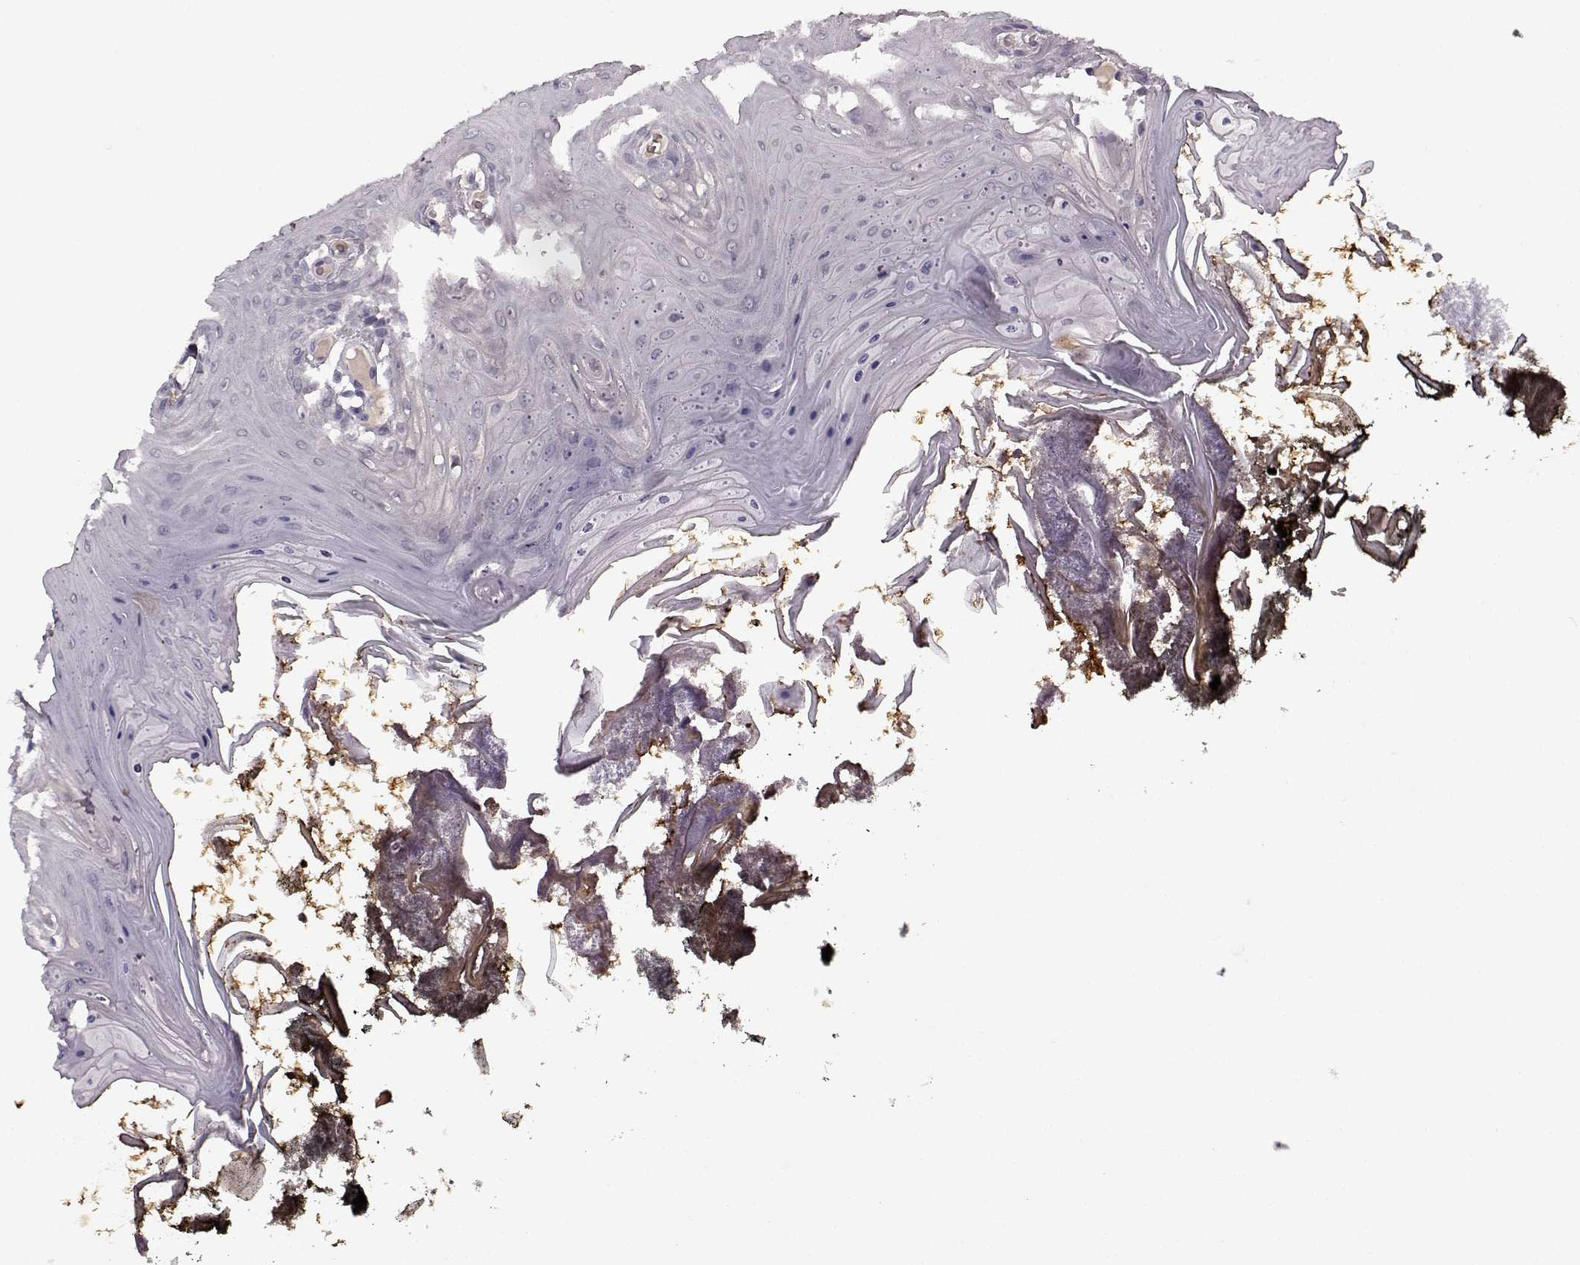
{"staining": {"intensity": "negative", "quantity": "none", "location": "none"}, "tissue": "oral mucosa", "cell_type": "Squamous epithelial cells", "image_type": "normal", "snomed": [{"axis": "morphology", "description": "Normal tissue, NOS"}, {"axis": "topography", "description": "Oral tissue"}], "caption": "This image is of benign oral mucosa stained with IHC to label a protein in brown with the nuclei are counter-stained blue. There is no positivity in squamous epithelial cells.", "gene": "CNGA3", "patient": {"sex": "male", "age": 9}}